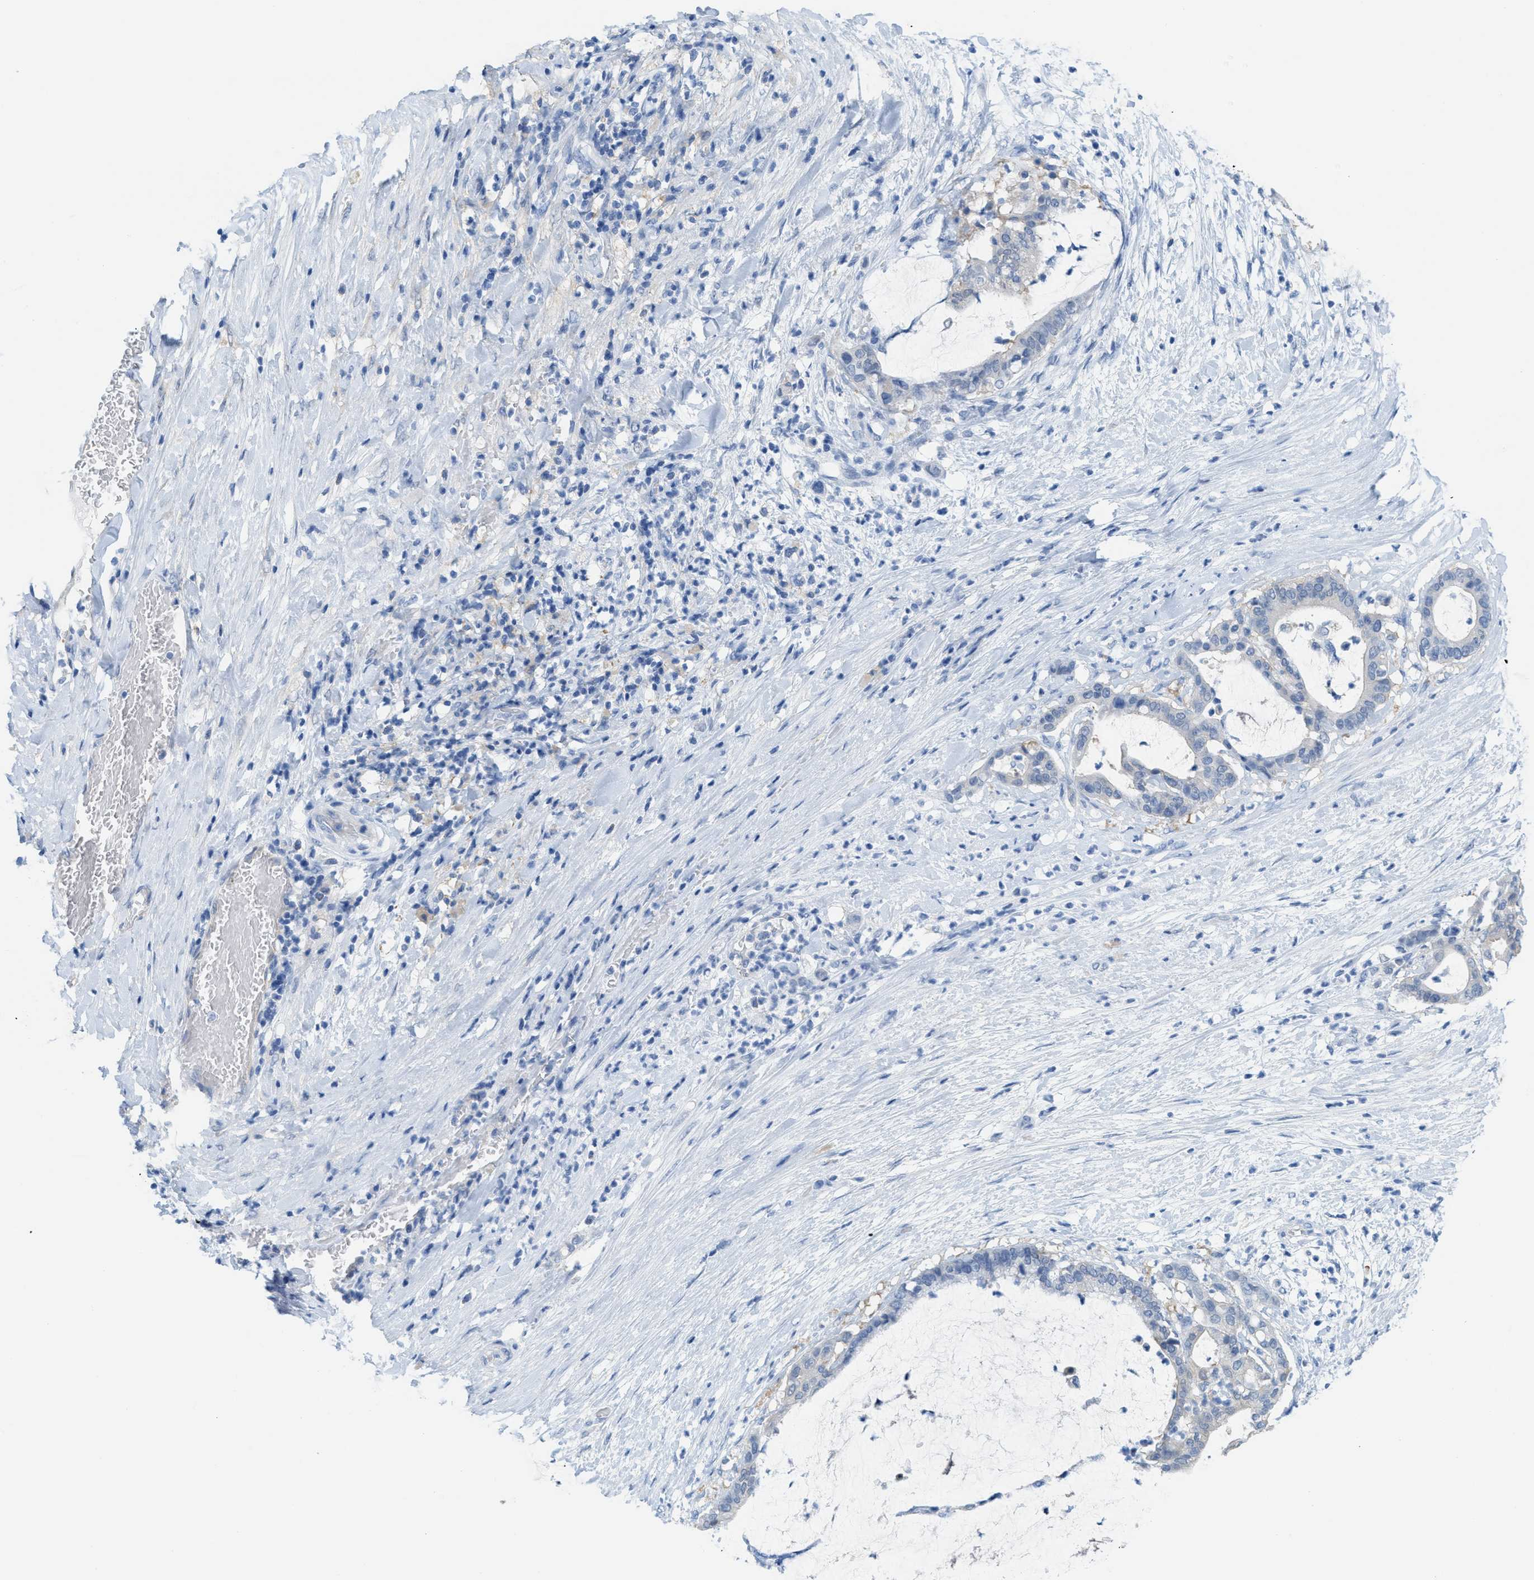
{"staining": {"intensity": "negative", "quantity": "none", "location": "none"}, "tissue": "pancreatic cancer", "cell_type": "Tumor cells", "image_type": "cancer", "snomed": [{"axis": "morphology", "description": "Adenocarcinoma, NOS"}, {"axis": "topography", "description": "Pancreas"}], "caption": "Histopathology image shows no significant protein staining in tumor cells of pancreatic cancer.", "gene": "ASGR1", "patient": {"sex": "male", "age": 41}}